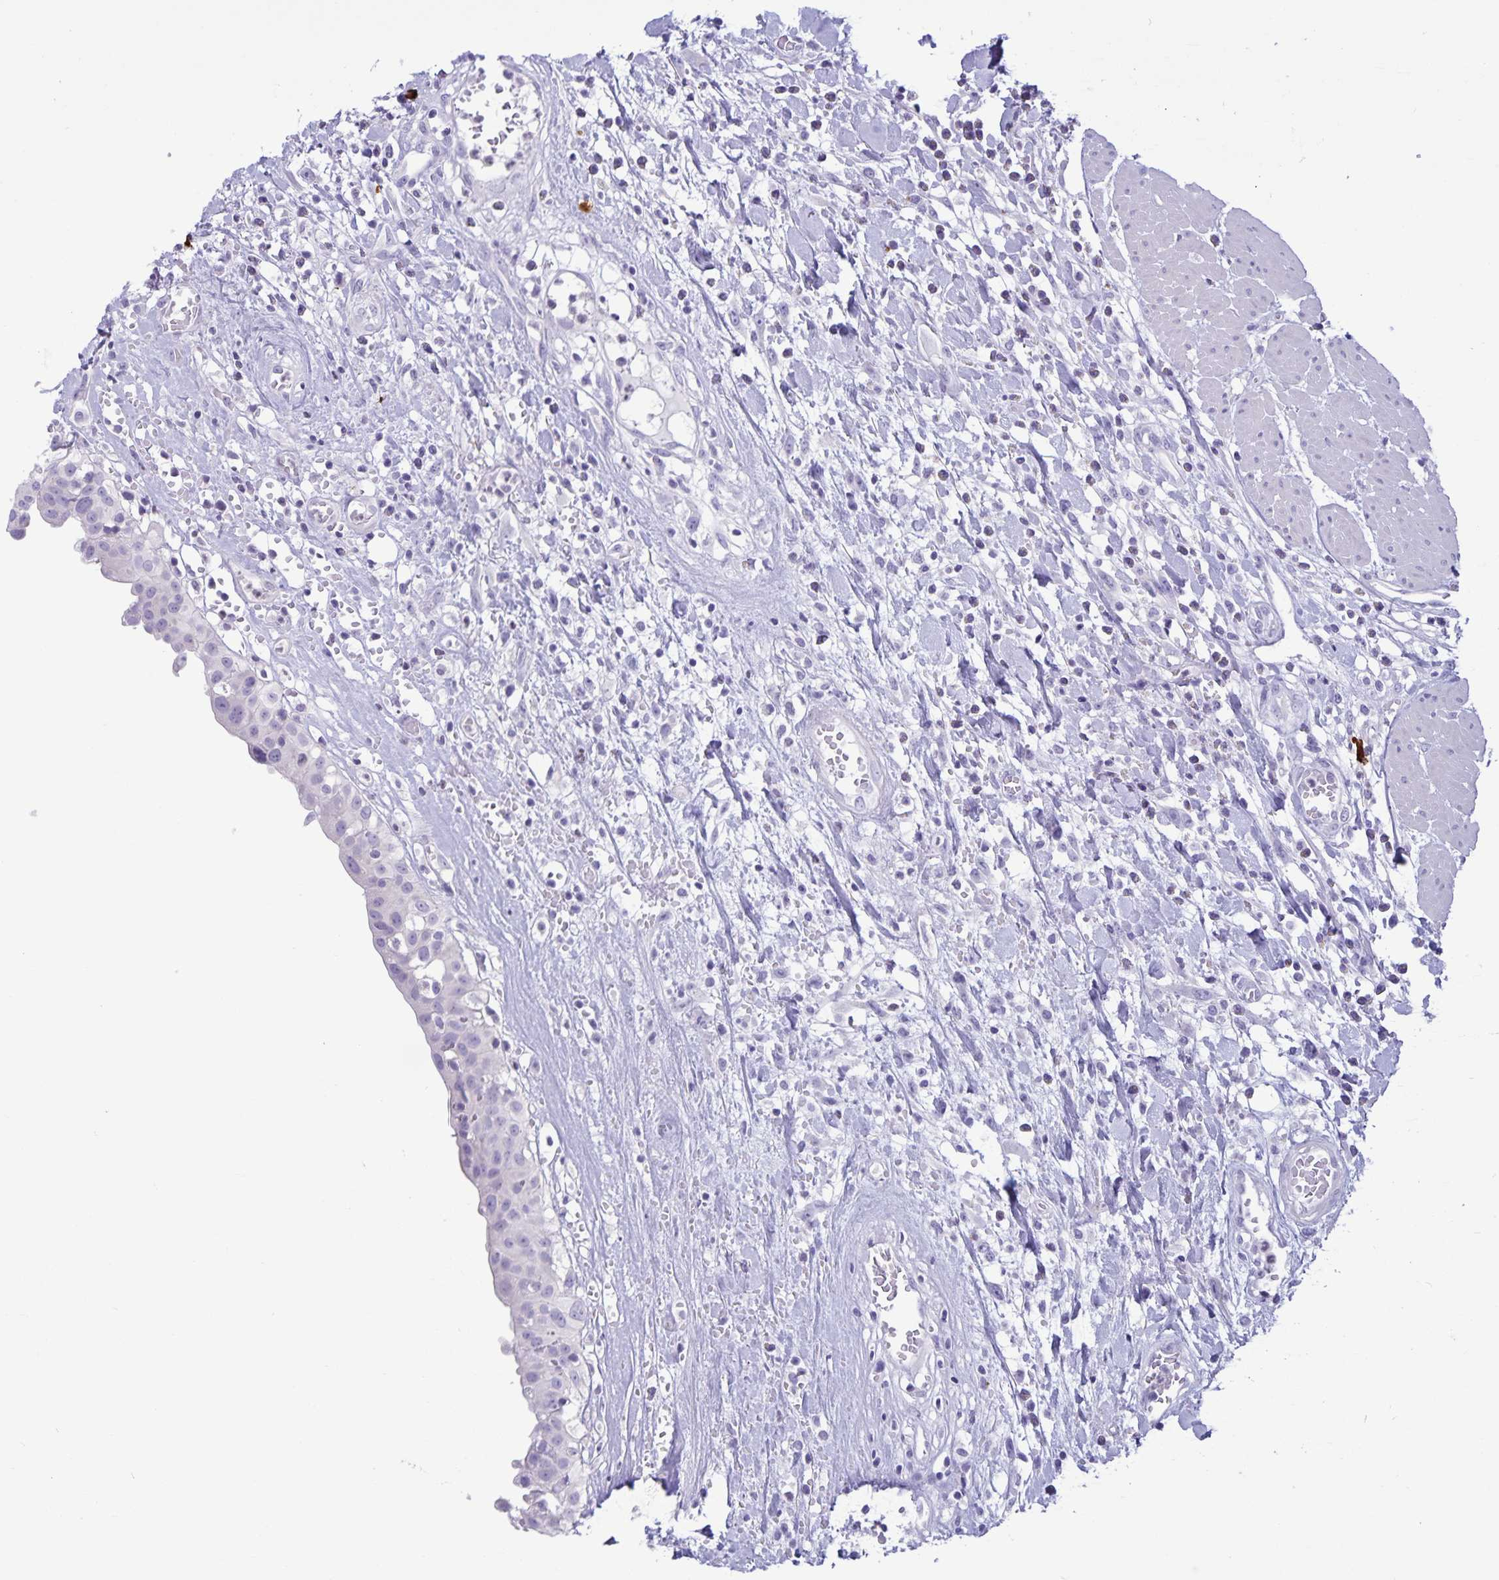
{"staining": {"intensity": "negative", "quantity": "none", "location": "none"}, "tissue": "urinary bladder", "cell_type": "Urothelial cells", "image_type": "normal", "snomed": [{"axis": "morphology", "description": "Normal tissue, NOS"}, {"axis": "topography", "description": "Urinary bladder"}], "caption": "A photomicrograph of urinary bladder stained for a protein exhibits no brown staining in urothelial cells. Nuclei are stained in blue.", "gene": "IBTK", "patient": {"sex": "male", "age": 64}}